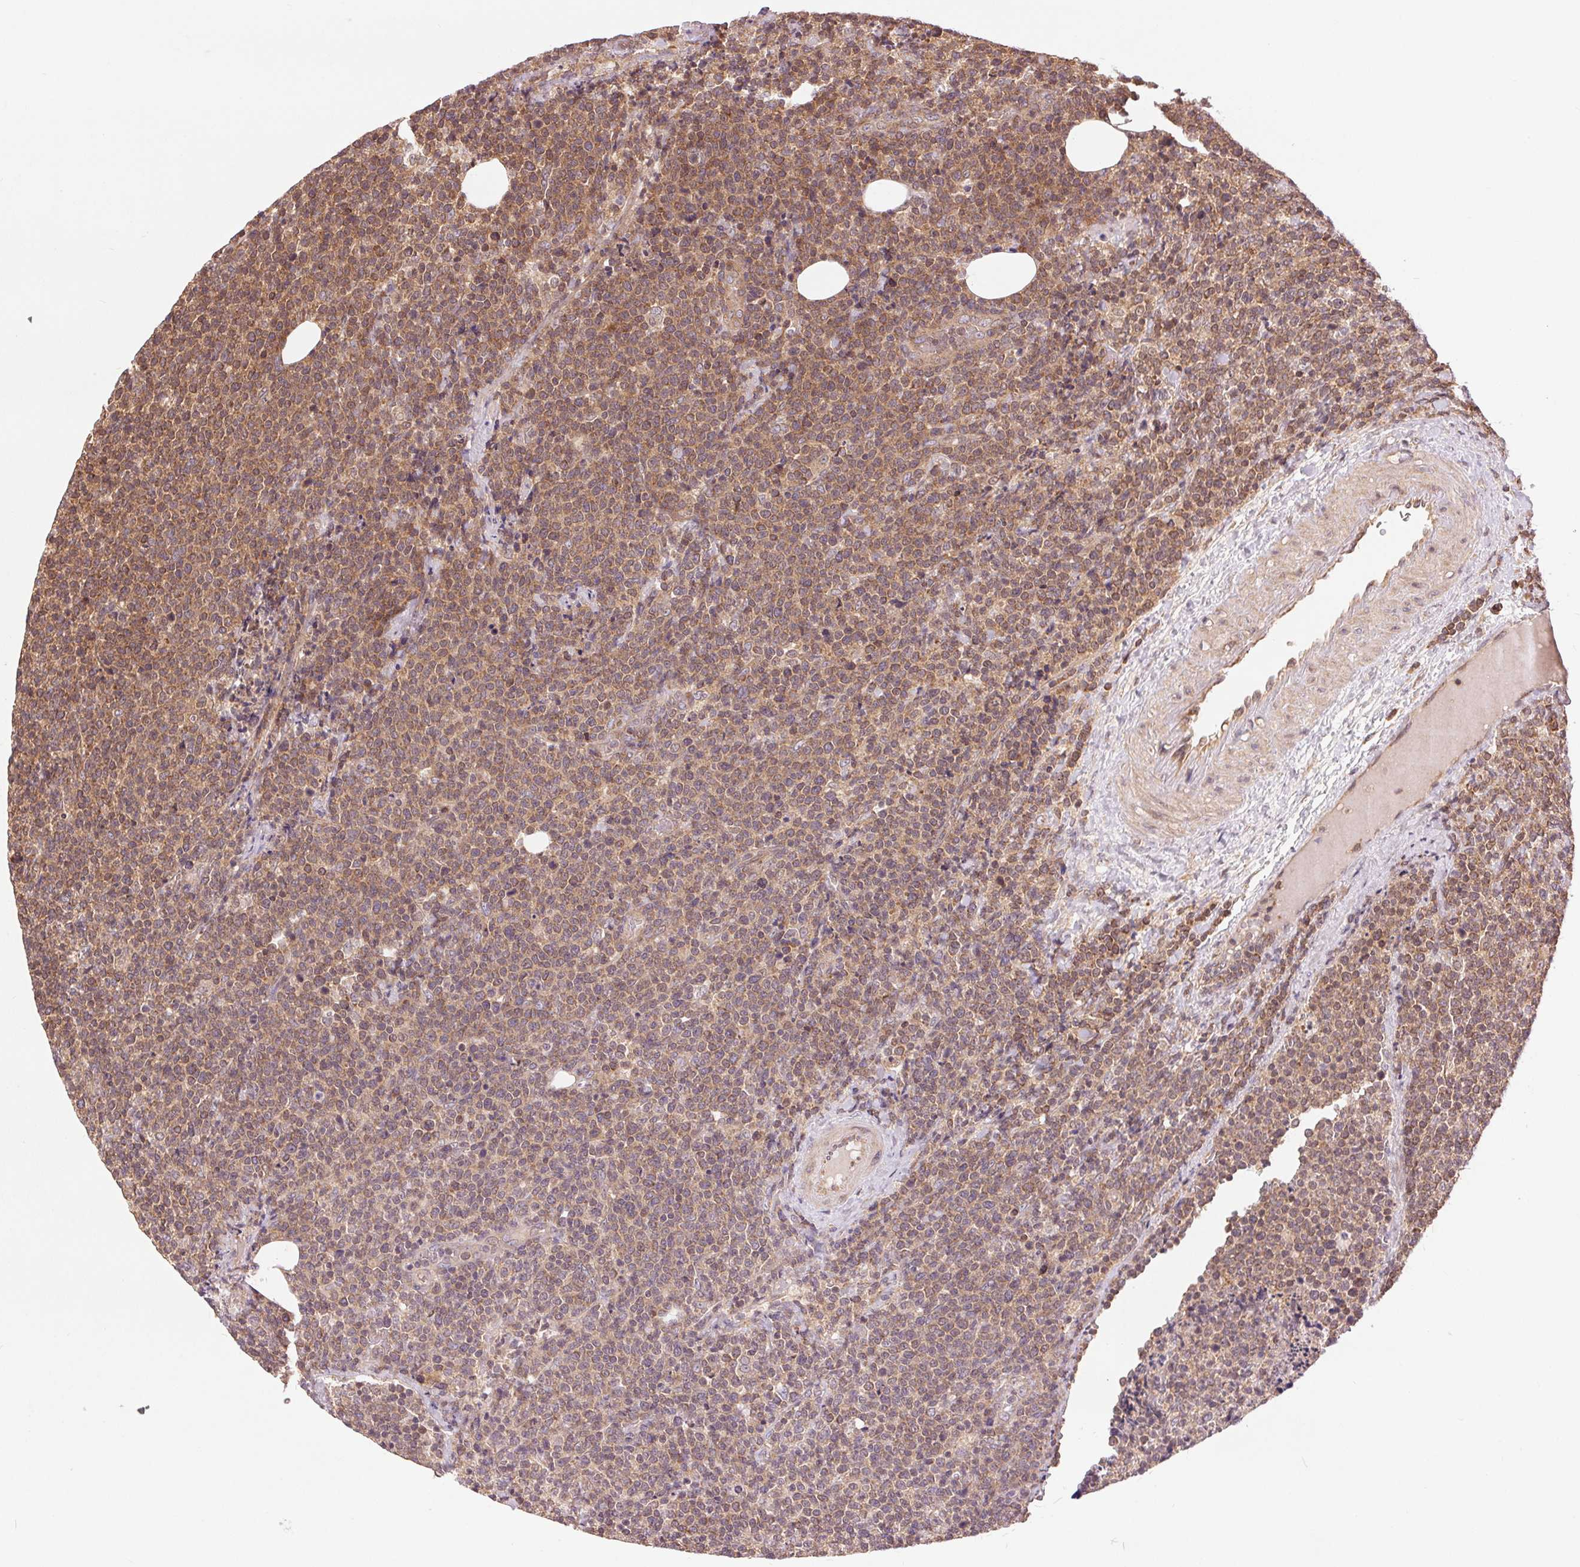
{"staining": {"intensity": "moderate", "quantity": ">75%", "location": "cytoplasmic/membranous"}, "tissue": "lymphoma", "cell_type": "Tumor cells", "image_type": "cancer", "snomed": [{"axis": "morphology", "description": "Malignant lymphoma, non-Hodgkin's type, High grade"}, {"axis": "topography", "description": "Lymph node"}], "caption": "Immunohistochemical staining of lymphoma reveals moderate cytoplasmic/membranous protein staining in approximately >75% of tumor cells.", "gene": "BTF3L4", "patient": {"sex": "male", "age": 61}}